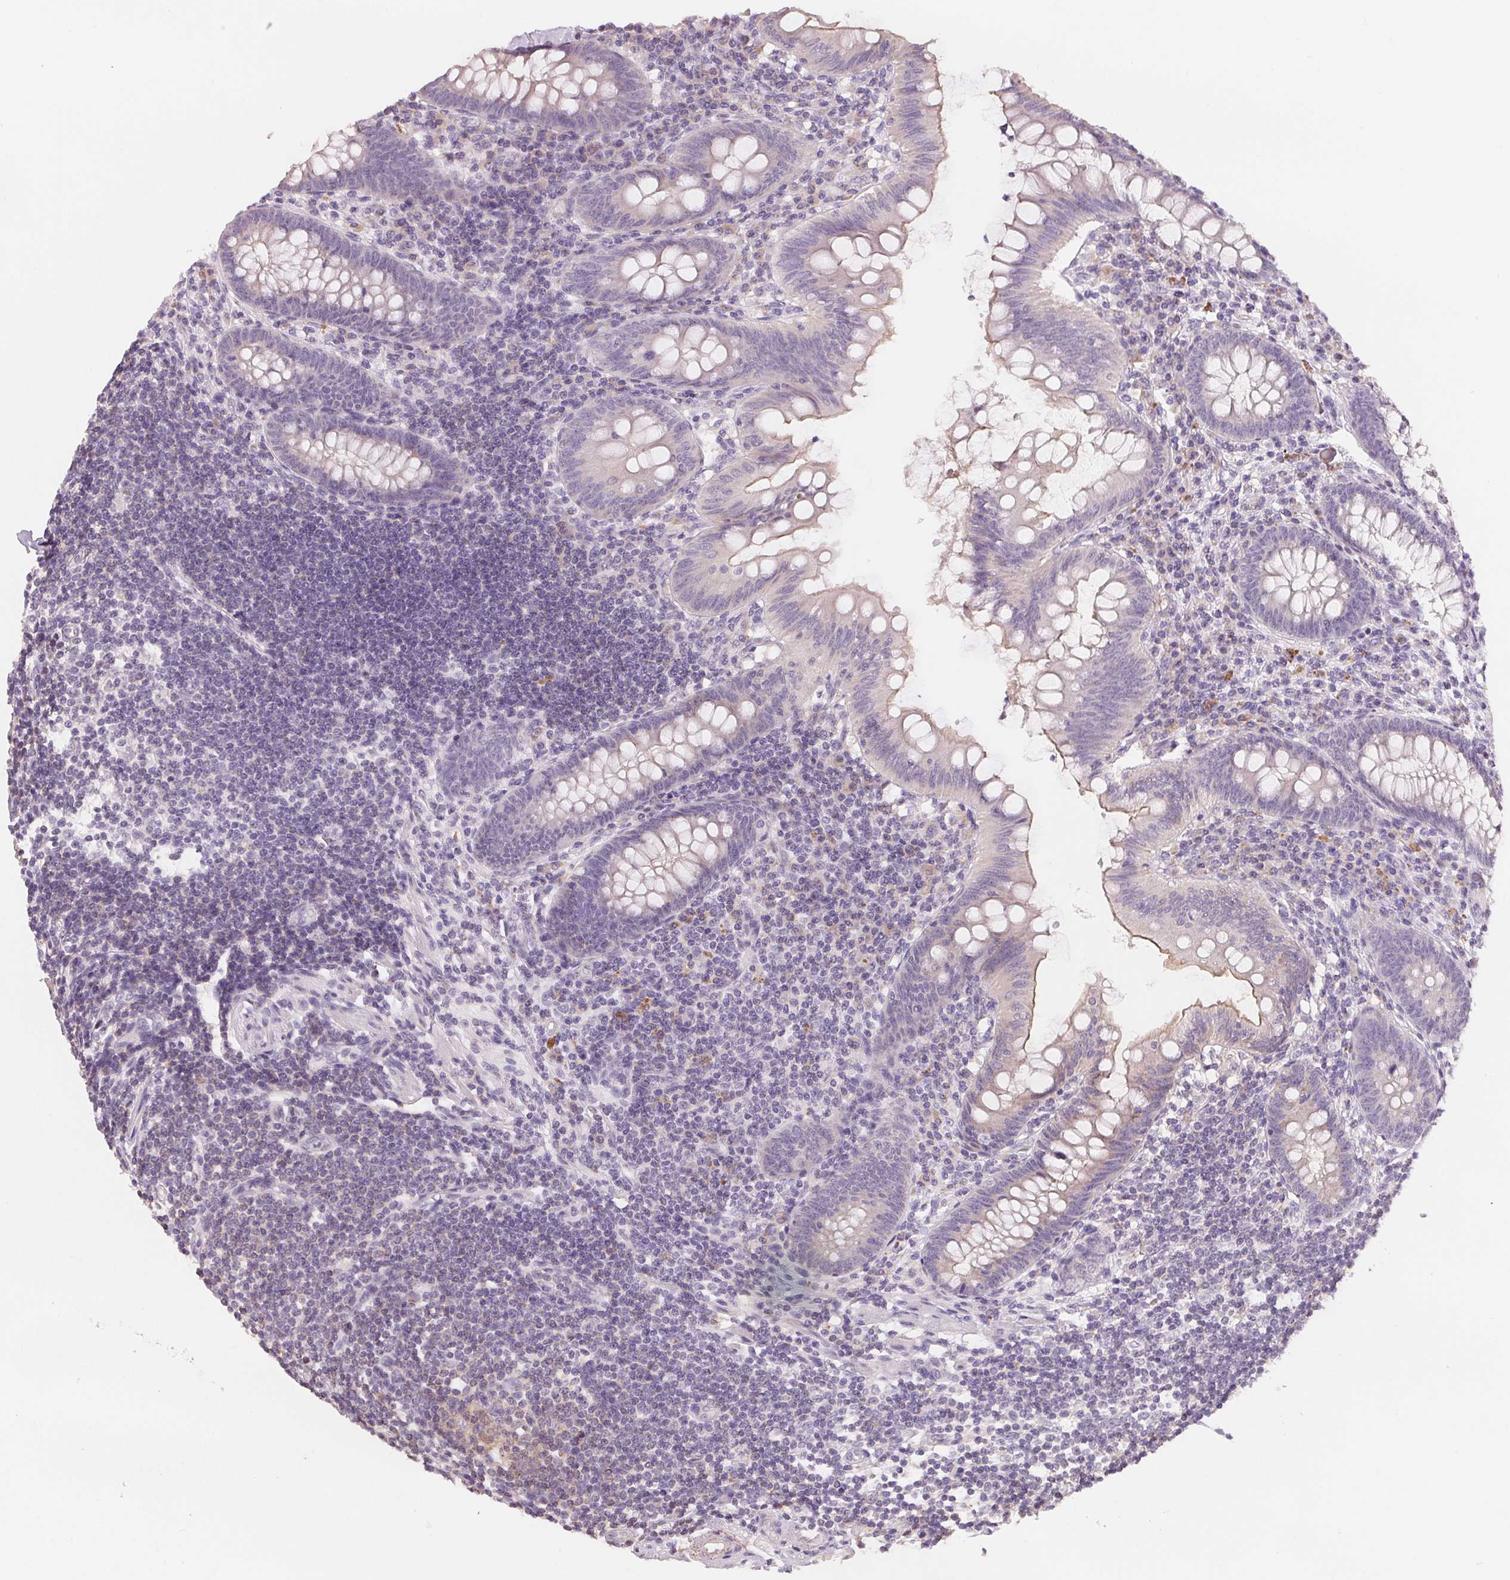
{"staining": {"intensity": "negative", "quantity": "none", "location": "none"}, "tissue": "appendix", "cell_type": "Glandular cells", "image_type": "normal", "snomed": [{"axis": "morphology", "description": "Normal tissue, NOS"}, {"axis": "topography", "description": "Appendix"}], "caption": "This is an immunohistochemistry (IHC) image of benign human appendix. There is no positivity in glandular cells.", "gene": "VTCN1", "patient": {"sex": "female", "age": 57}}